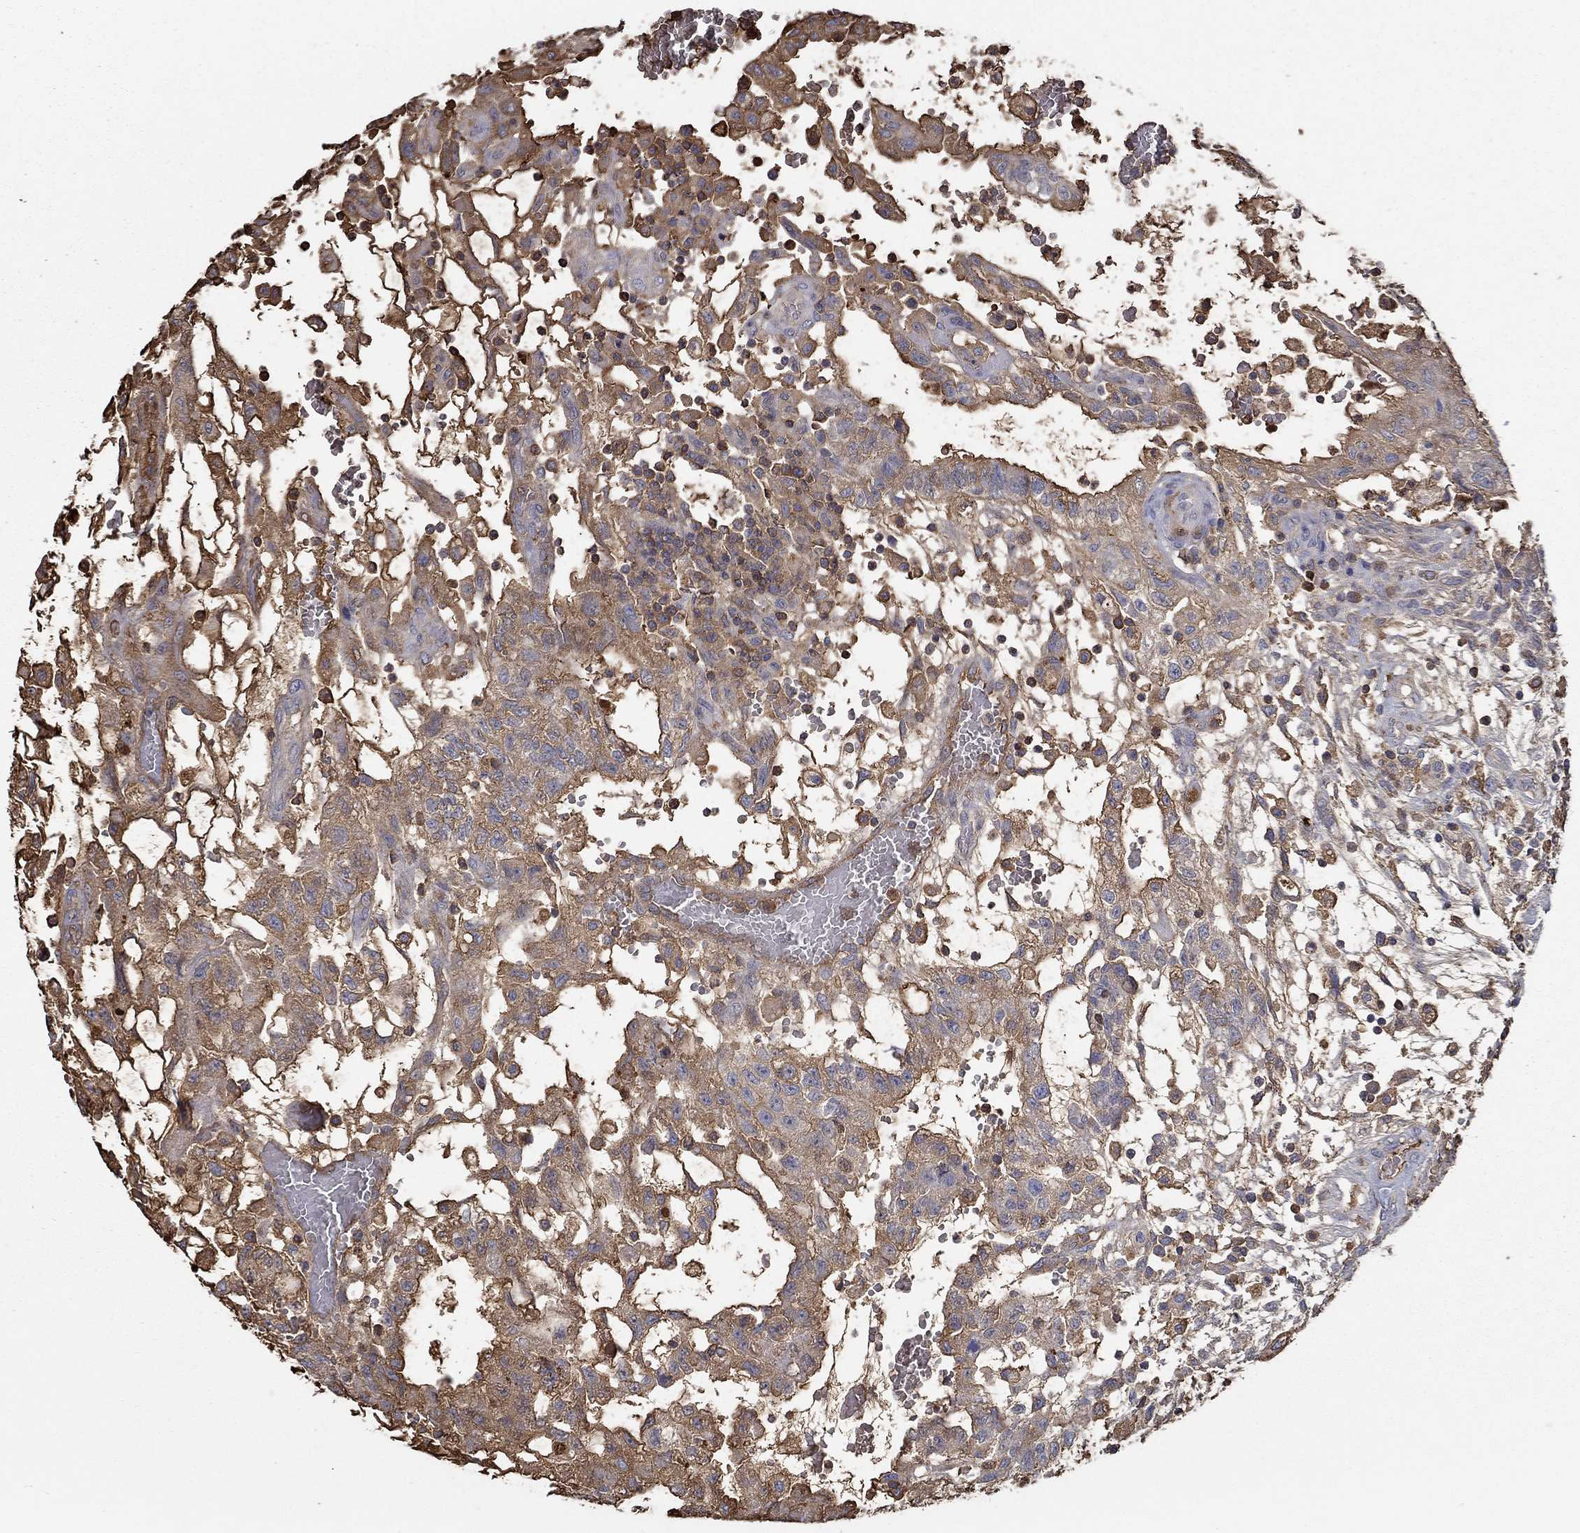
{"staining": {"intensity": "moderate", "quantity": "<25%", "location": "cytoplasmic/membranous"}, "tissue": "testis cancer", "cell_type": "Tumor cells", "image_type": "cancer", "snomed": [{"axis": "morphology", "description": "Carcinoma, Embryonal, NOS"}, {"axis": "topography", "description": "Testis"}], "caption": "Human testis cancer (embryonal carcinoma) stained with a protein marker reveals moderate staining in tumor cells.", "gene": "IL10", "patient": {"sex": "male", "age": 32}}